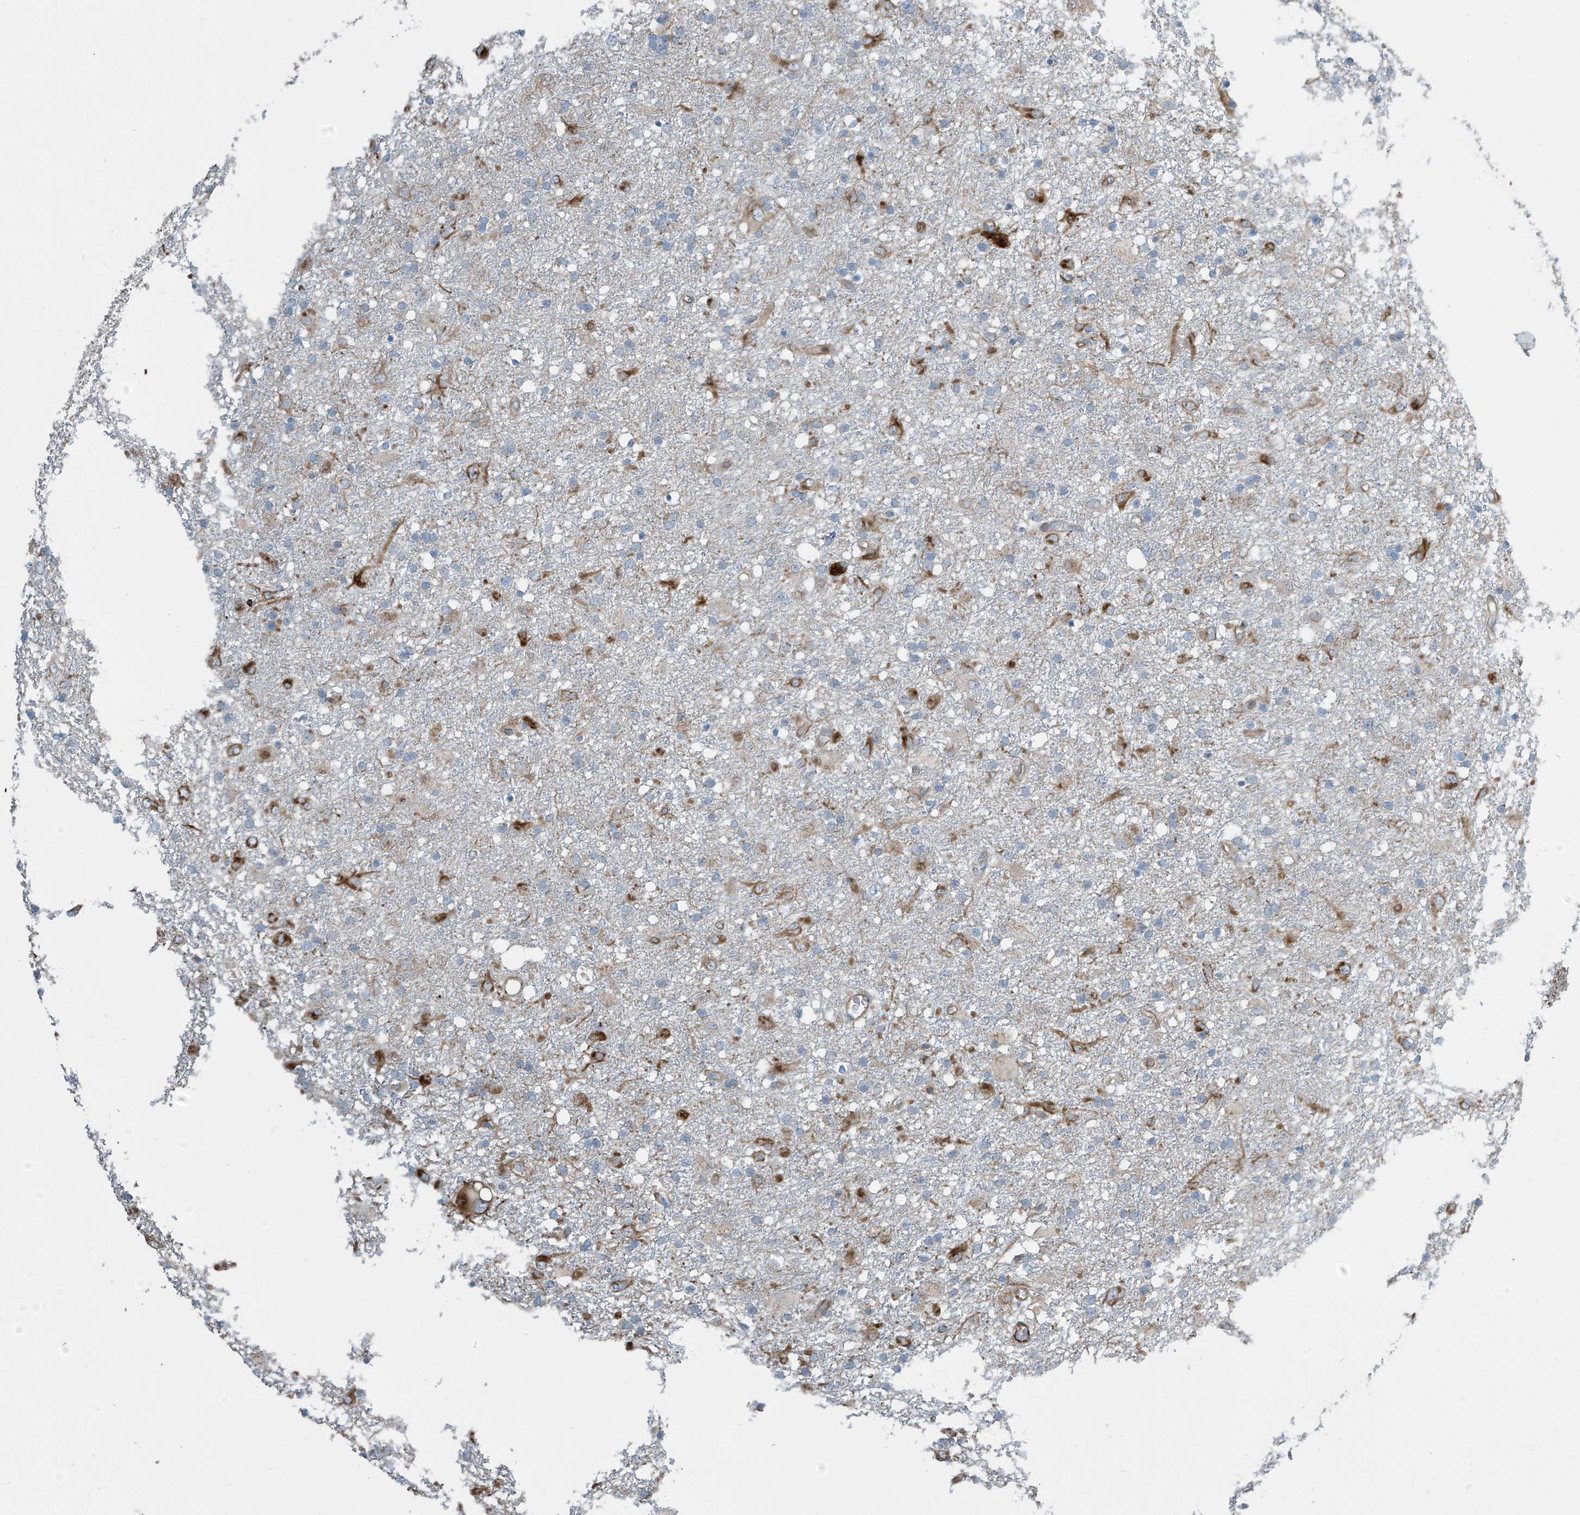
{"staining": {"intensity": "negative", "quantity": "none", "location": "none"}, "tissue": "glioma", "cell_type": "Tumor cells", "image_type": "cancer", "snomed": [{"axis": "morphology", "description": "Glioma, malignant, Low grade"}, {"axis": "topography", "description": "Brain"}], "caption": "Tumor cells are negative for brown protein staining in glioma.", "gene": "SH3BGRL3", "patient": {"sex": "male", "age": 65}}